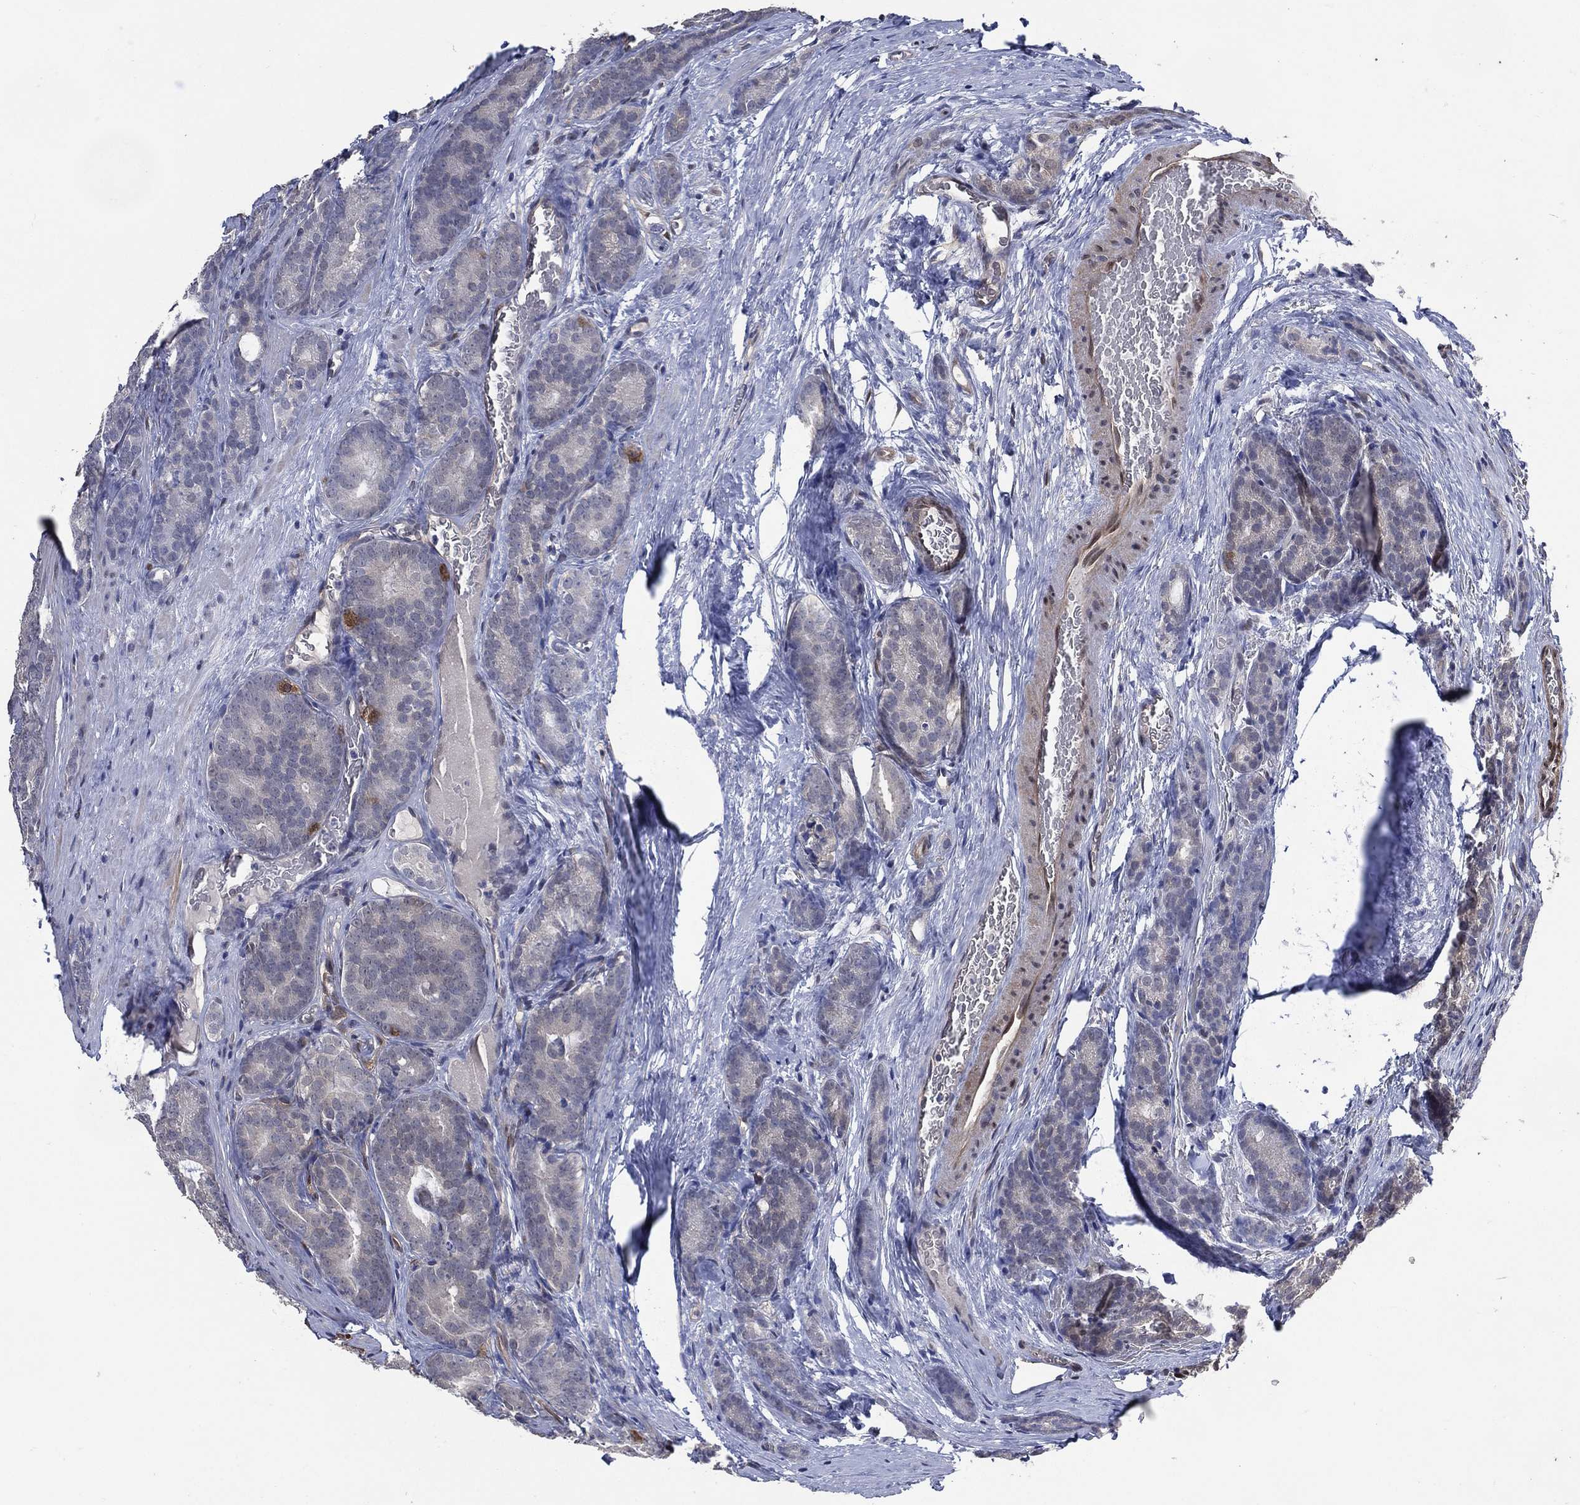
{"staining": {"intensity": "moderate", "quantity": "<25%", "location": "cytoplasmic/membranous"}, "tissue": "prostate cancer", "cell_type": "Tumor cells", "image_type": "cancer", "snomed": [{"axis": "morphology", "description": "Adenocarcinoma, NOS"}, {"axis": "topography", "description": "Prostate"}], "caption": "A brown stain shows moderate cytoplasmic/membranous positivity of a protein in human prostate cancer tumor cells.", "gene": "AK1", "patient": {"sex": "male", "age": 71}}